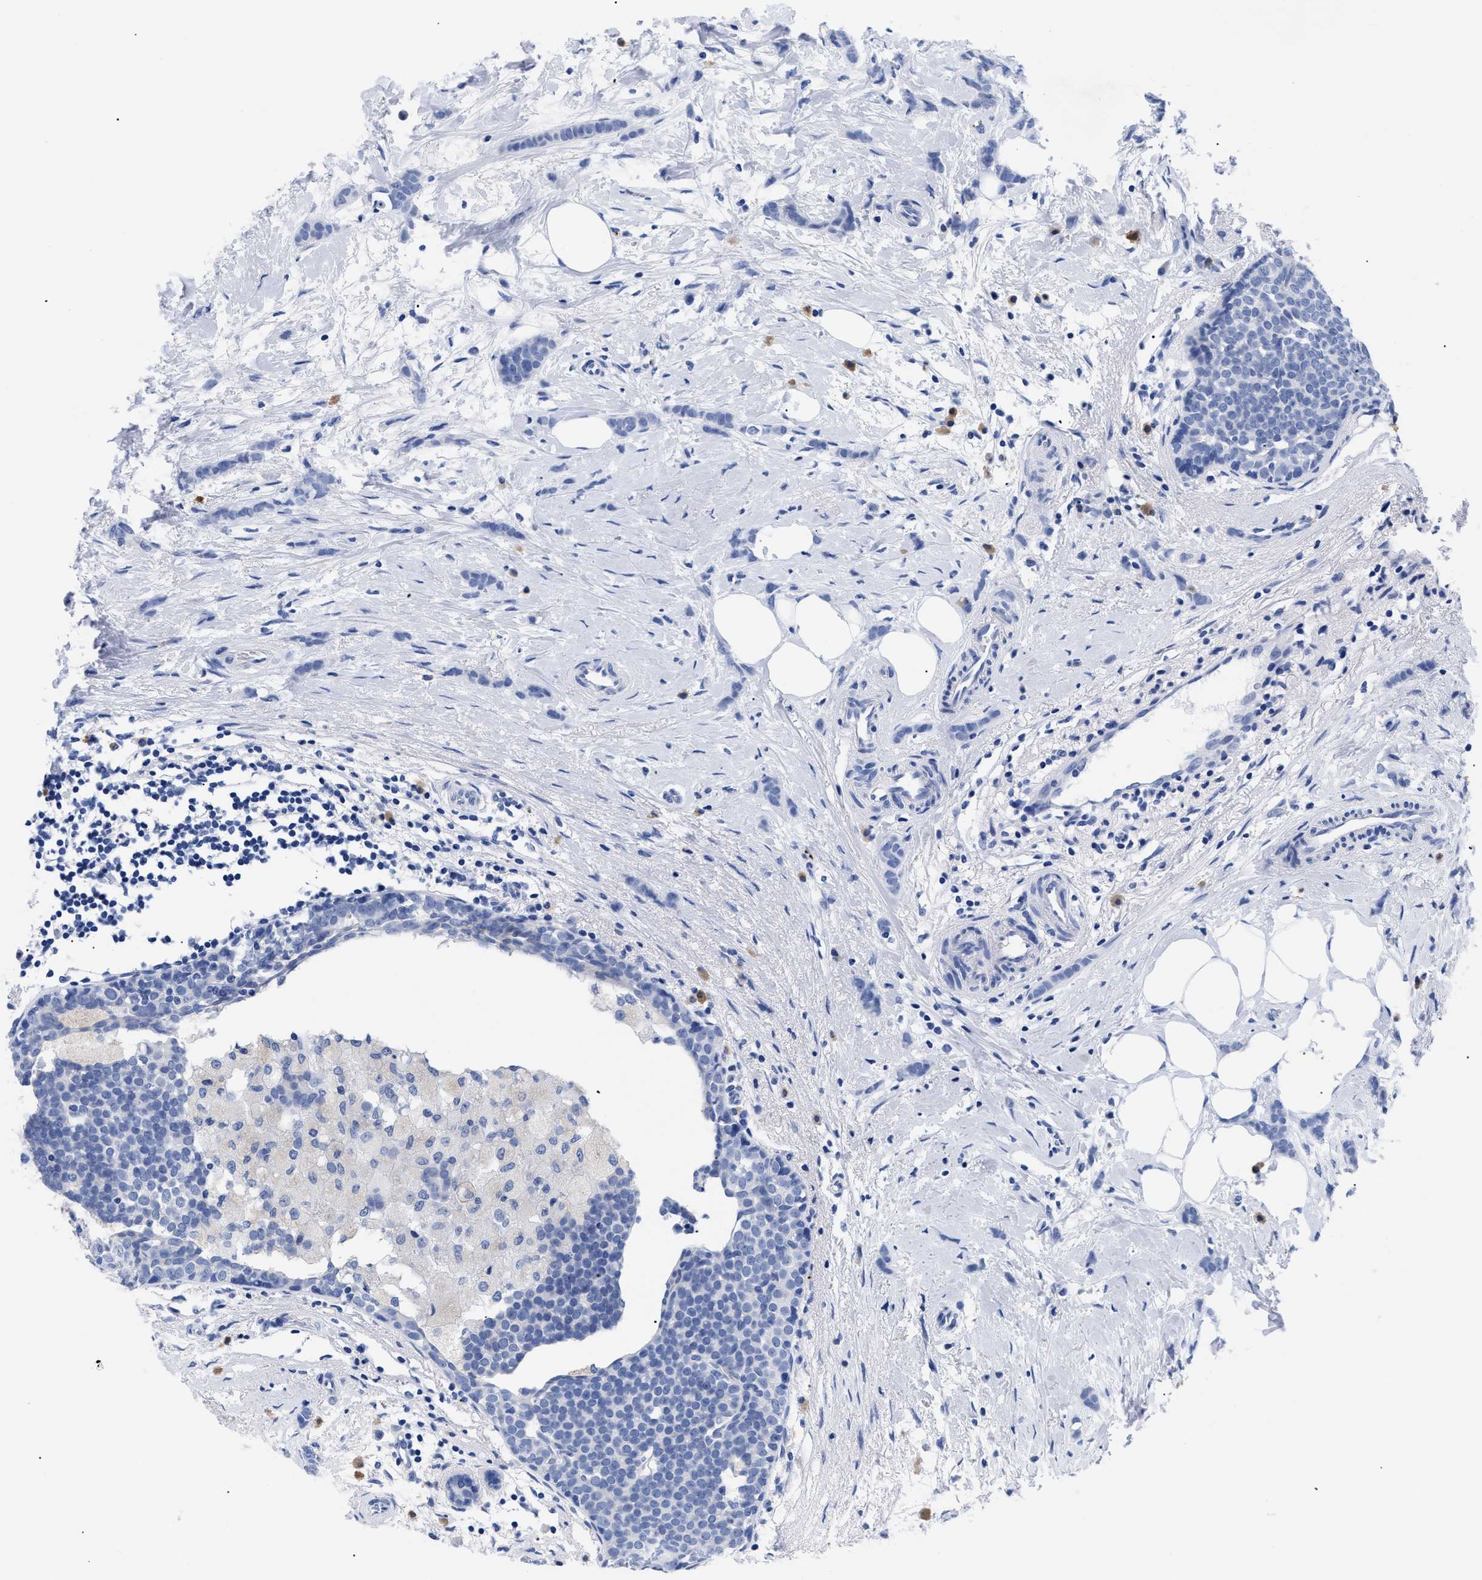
{"staining": {"intensity": "negative", "quantity": "none", "location": "none"}, "tissue": "breast cancer", "cell_type": "Tumor cells", "image_type": "cancer", "snomed": [{"axis": "morphology", "description": "Lobular carcinoma, in situ"}, {"axis": "morphology", "description": "Lobular carcinoma"}, {"axis": "topography", "description": "Breast"}], "caption": "An immunohistochemistry micrograph of breast cancer (lobular carcinoma in situ) is shown. There is no staining in tumor cells of breast cancer (lobular carcinoma in situ).", "gene": "TREML1", "patient": {"sex": "female", "age": 41}}